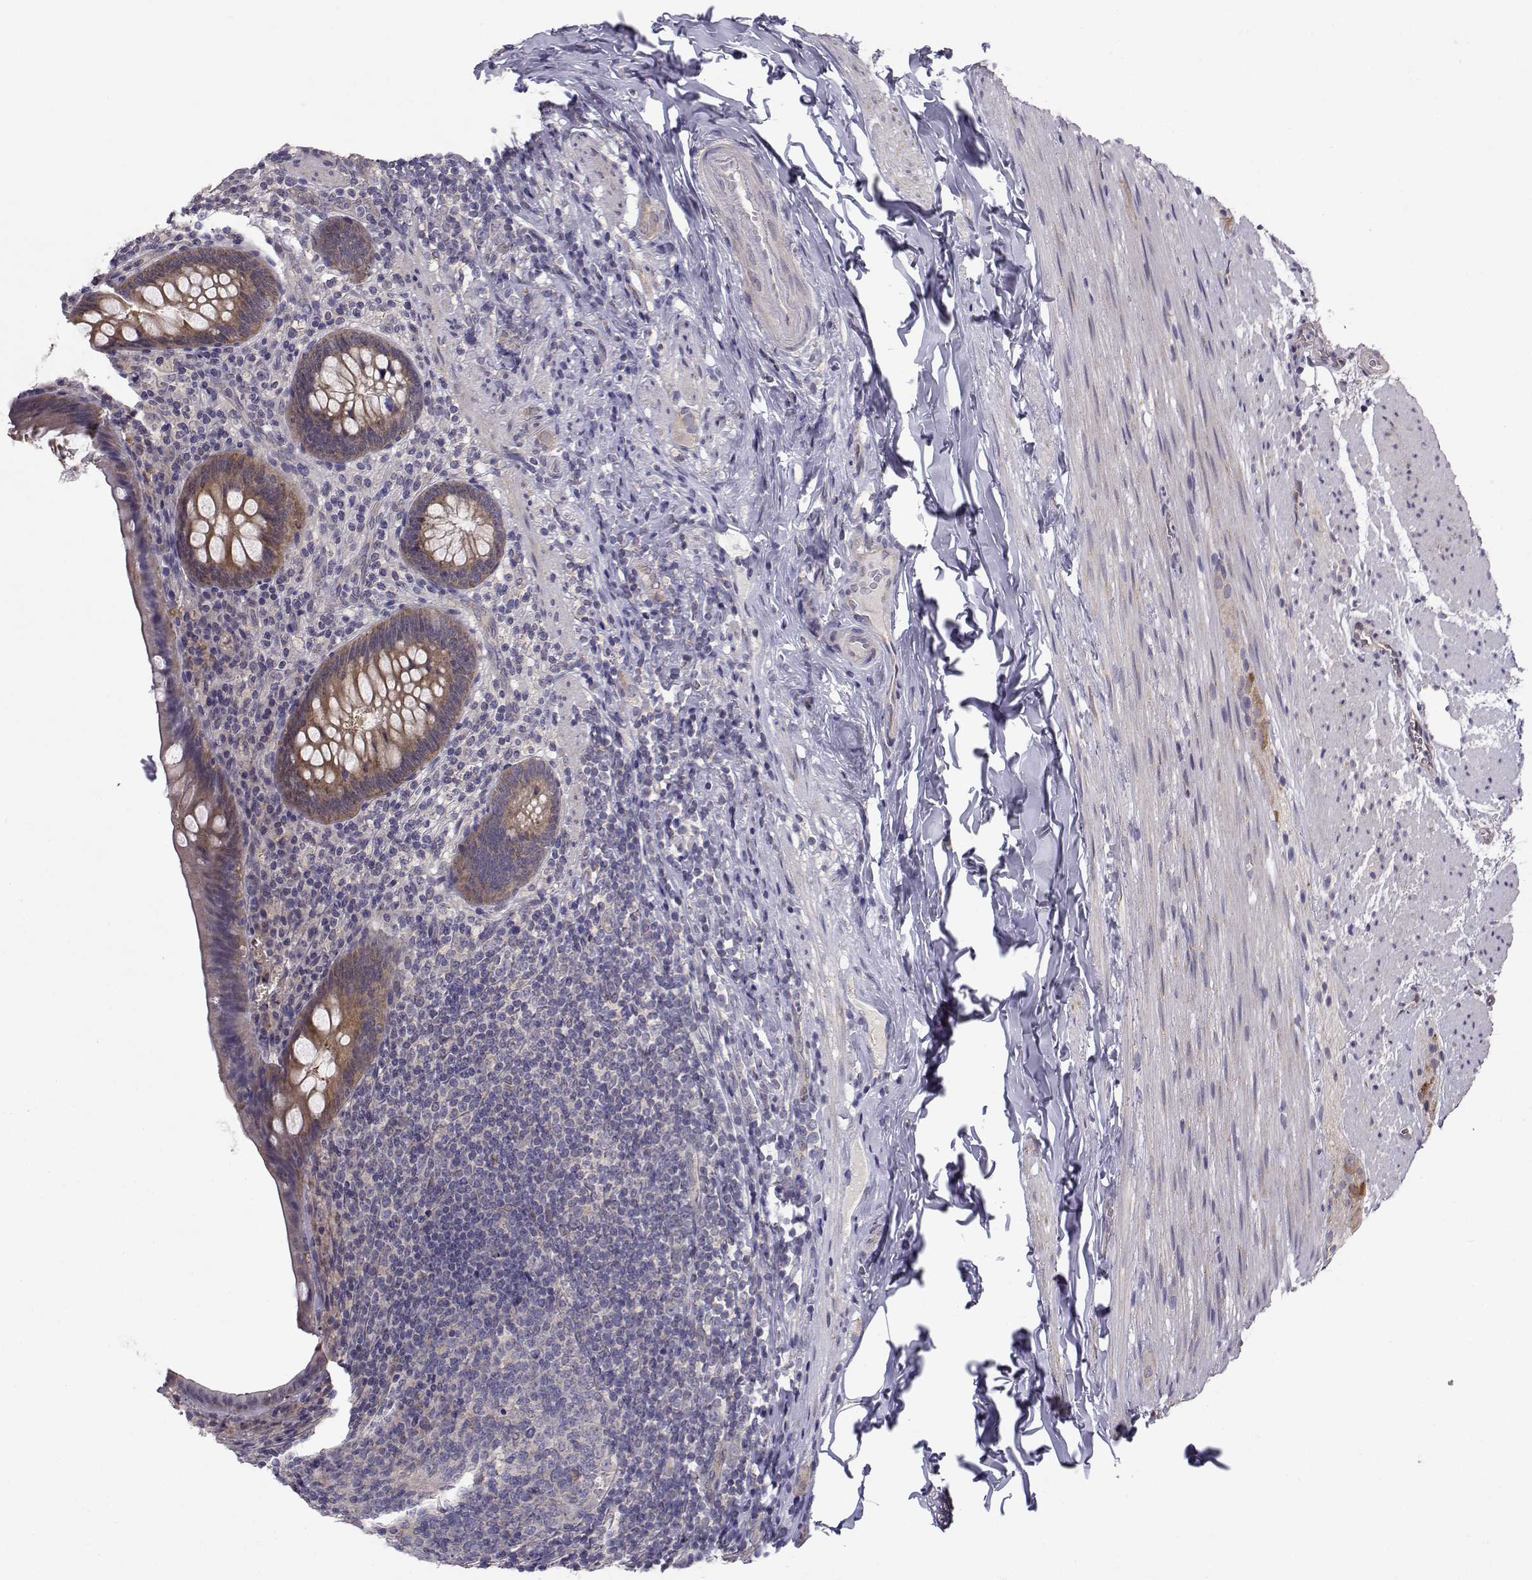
{"staining": {"intensity": "moderate", "quantity": ">75%", "location": "cytoplasmic/membranous"}, "tissue": "appendix", "cell_type": "Glandular cells", "image_type": "normal", "snomed": [{"axis": "morphology", "description": "Normal tissue, NOS"}, {"axis": "topography", "description": "Appendix"}], "caption": "Protein expression analysis of benign appendix exhibits moderate cytoplasmic/membranous positivity in about >75% of glandular cells.", "gene": "PEX5L", "patient": {"sex": "male", "age": 47}}